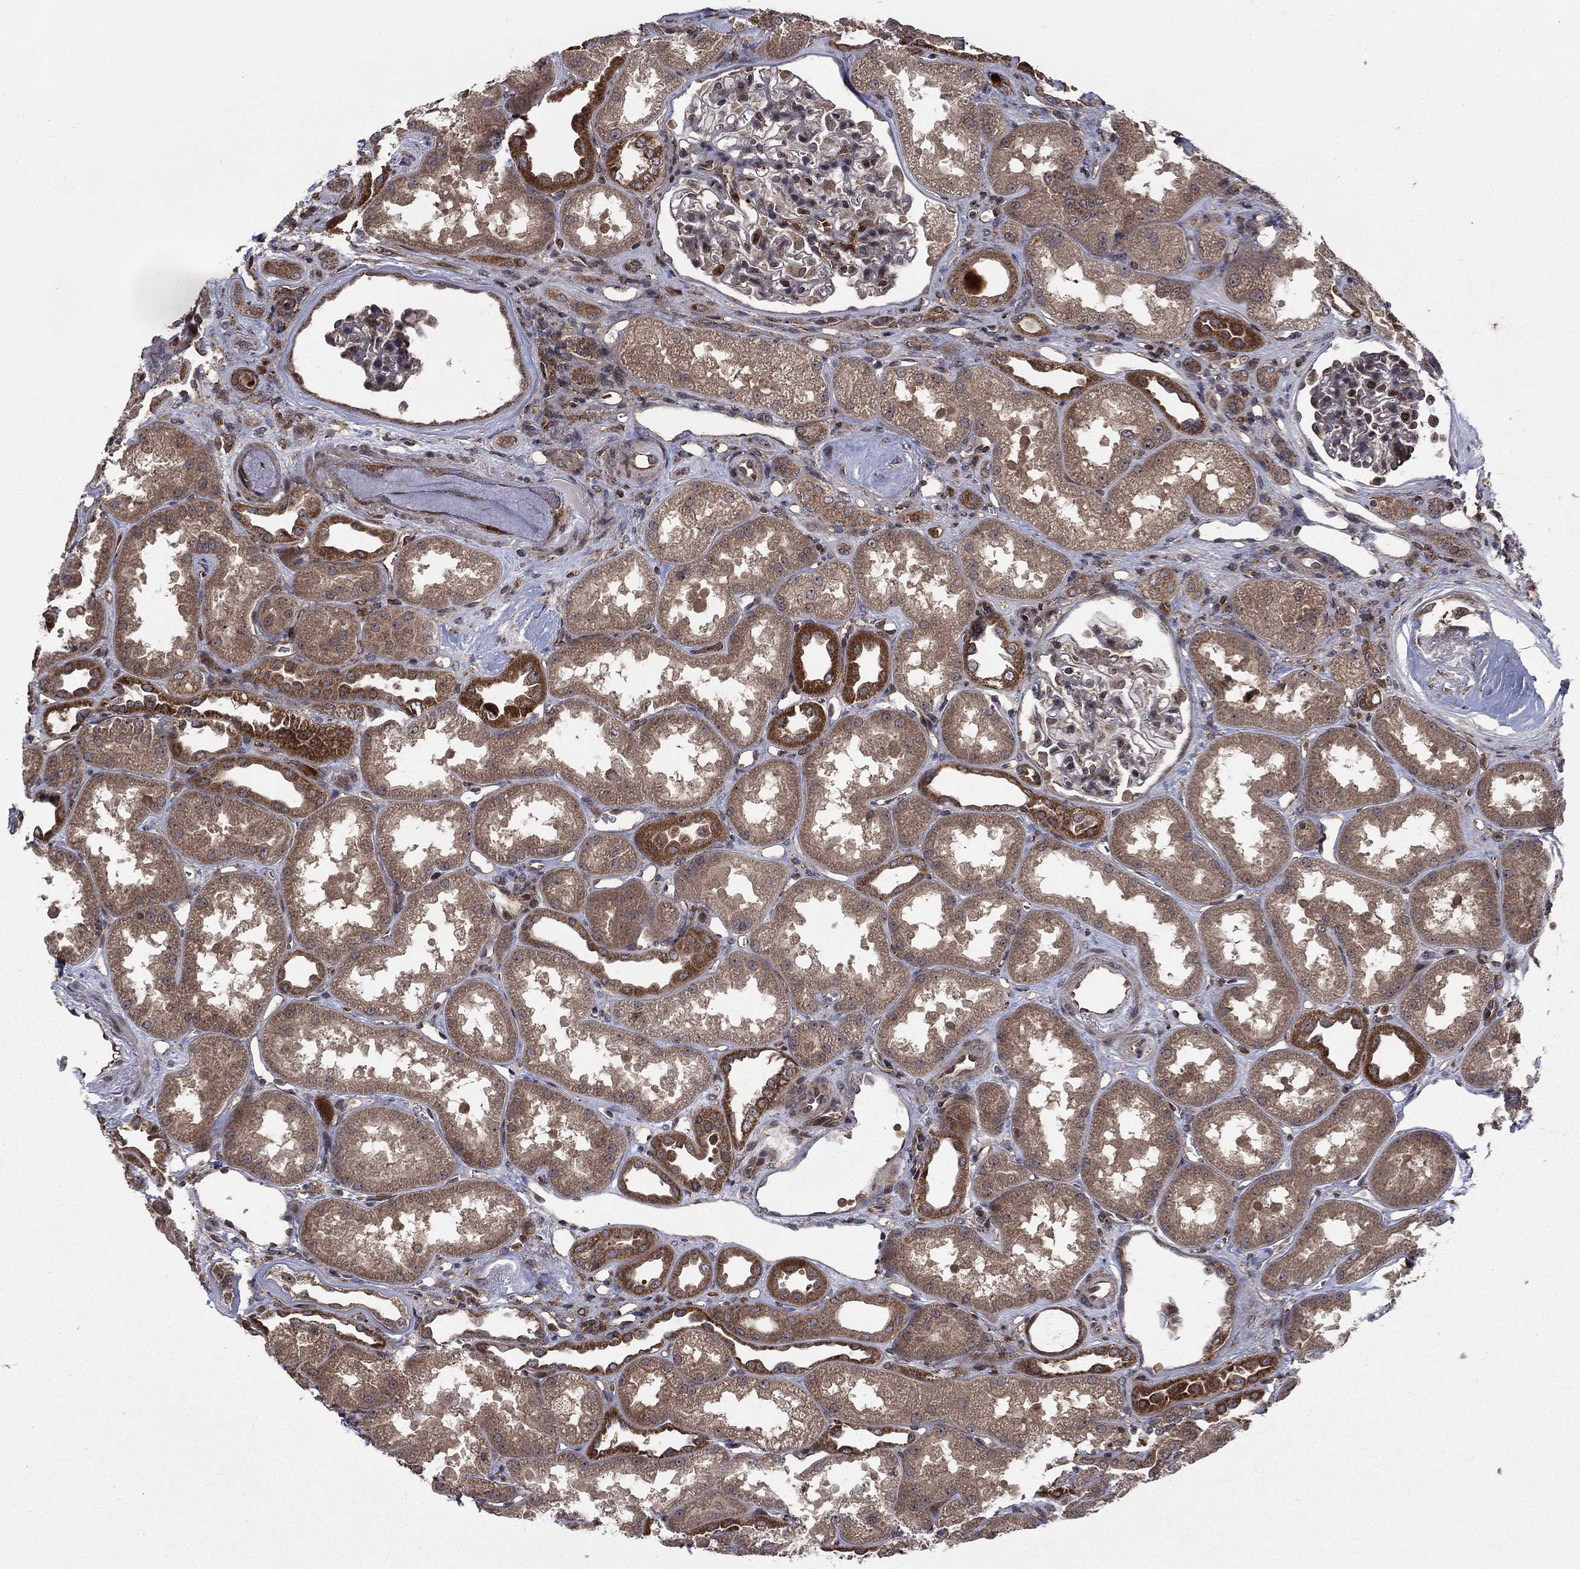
{"staining": {"intensity": "moderate", "quantity": "25%-75%", "location": "nuclear"}, "tissue": "kidney", "cell_type": "Cells in glomeruli", "image_type": "normal", "snomed": [{"axis": "morphology", "description": "Normal tissue, NOS"}, {"axis": "topography", "description": "Kidney"}], "caption": "Kidney stained for a protein shows moderate nuclear positivity in cells in glomeruli. (DAB (3,3'-diaminobenzidine) = brown stain, brightfield microscopy at high magnification).", "gene": "IFI35", "patient": {"sex": "male", "age": 61}}